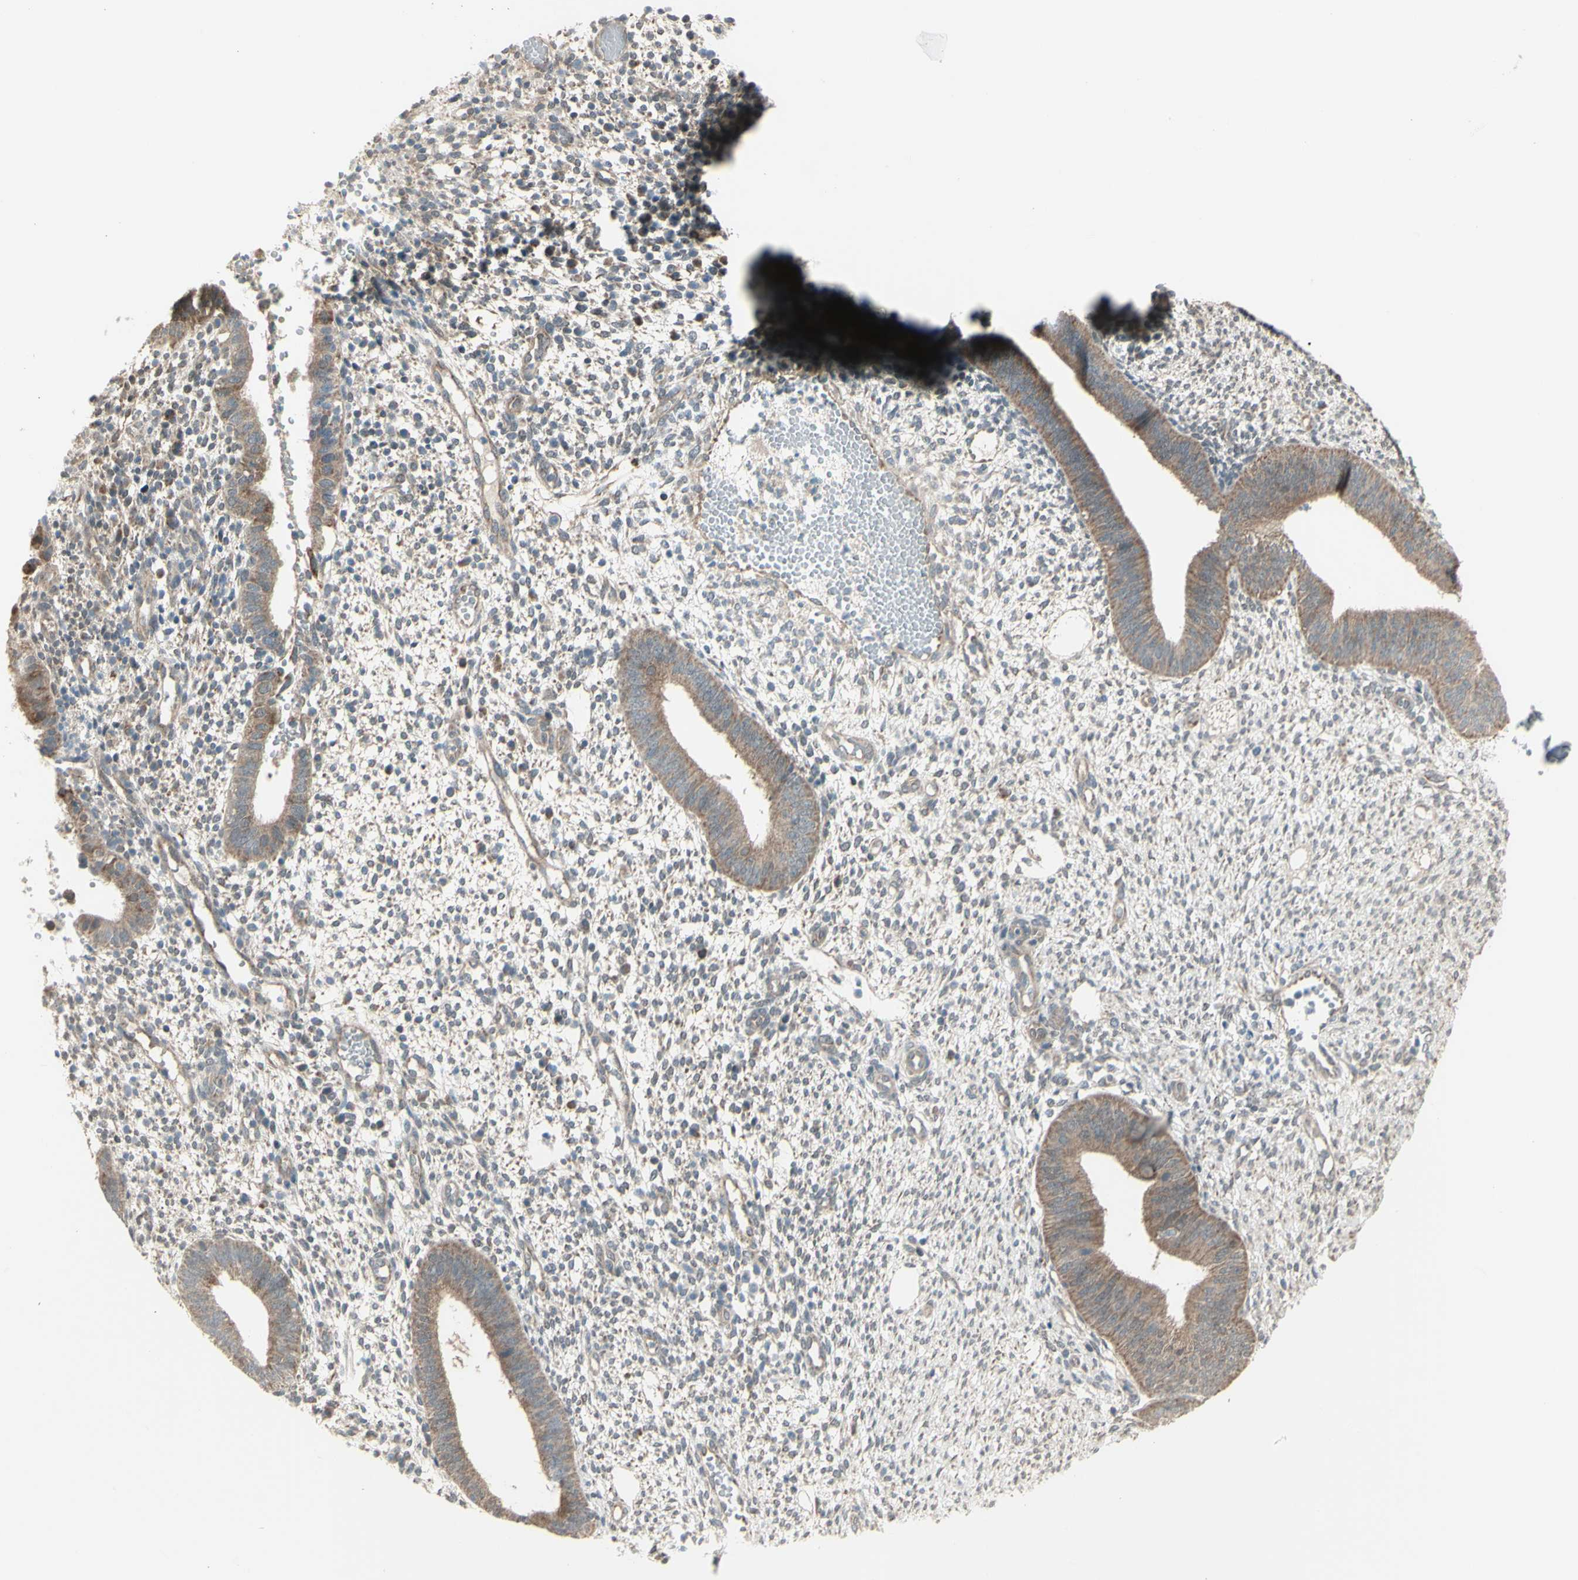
{"staining": {"intensity": "negative", "quantity": "none", "location": "none"}, "tissue": "endometrium", "cell_type": "Cells in endometrial stroma", "image_type": "normal", "snomed": [{"axis": "morphology", "description": "Normal tissue, NOS"}, {"axis": "topography", "description": "Endometrium"}], "caption": "Photomicrograph shows no protein staining in cells in endometrial stroma of normal endometrium.", "gene": "NAXD", "patient": {"sex": "female", "age": 35}}